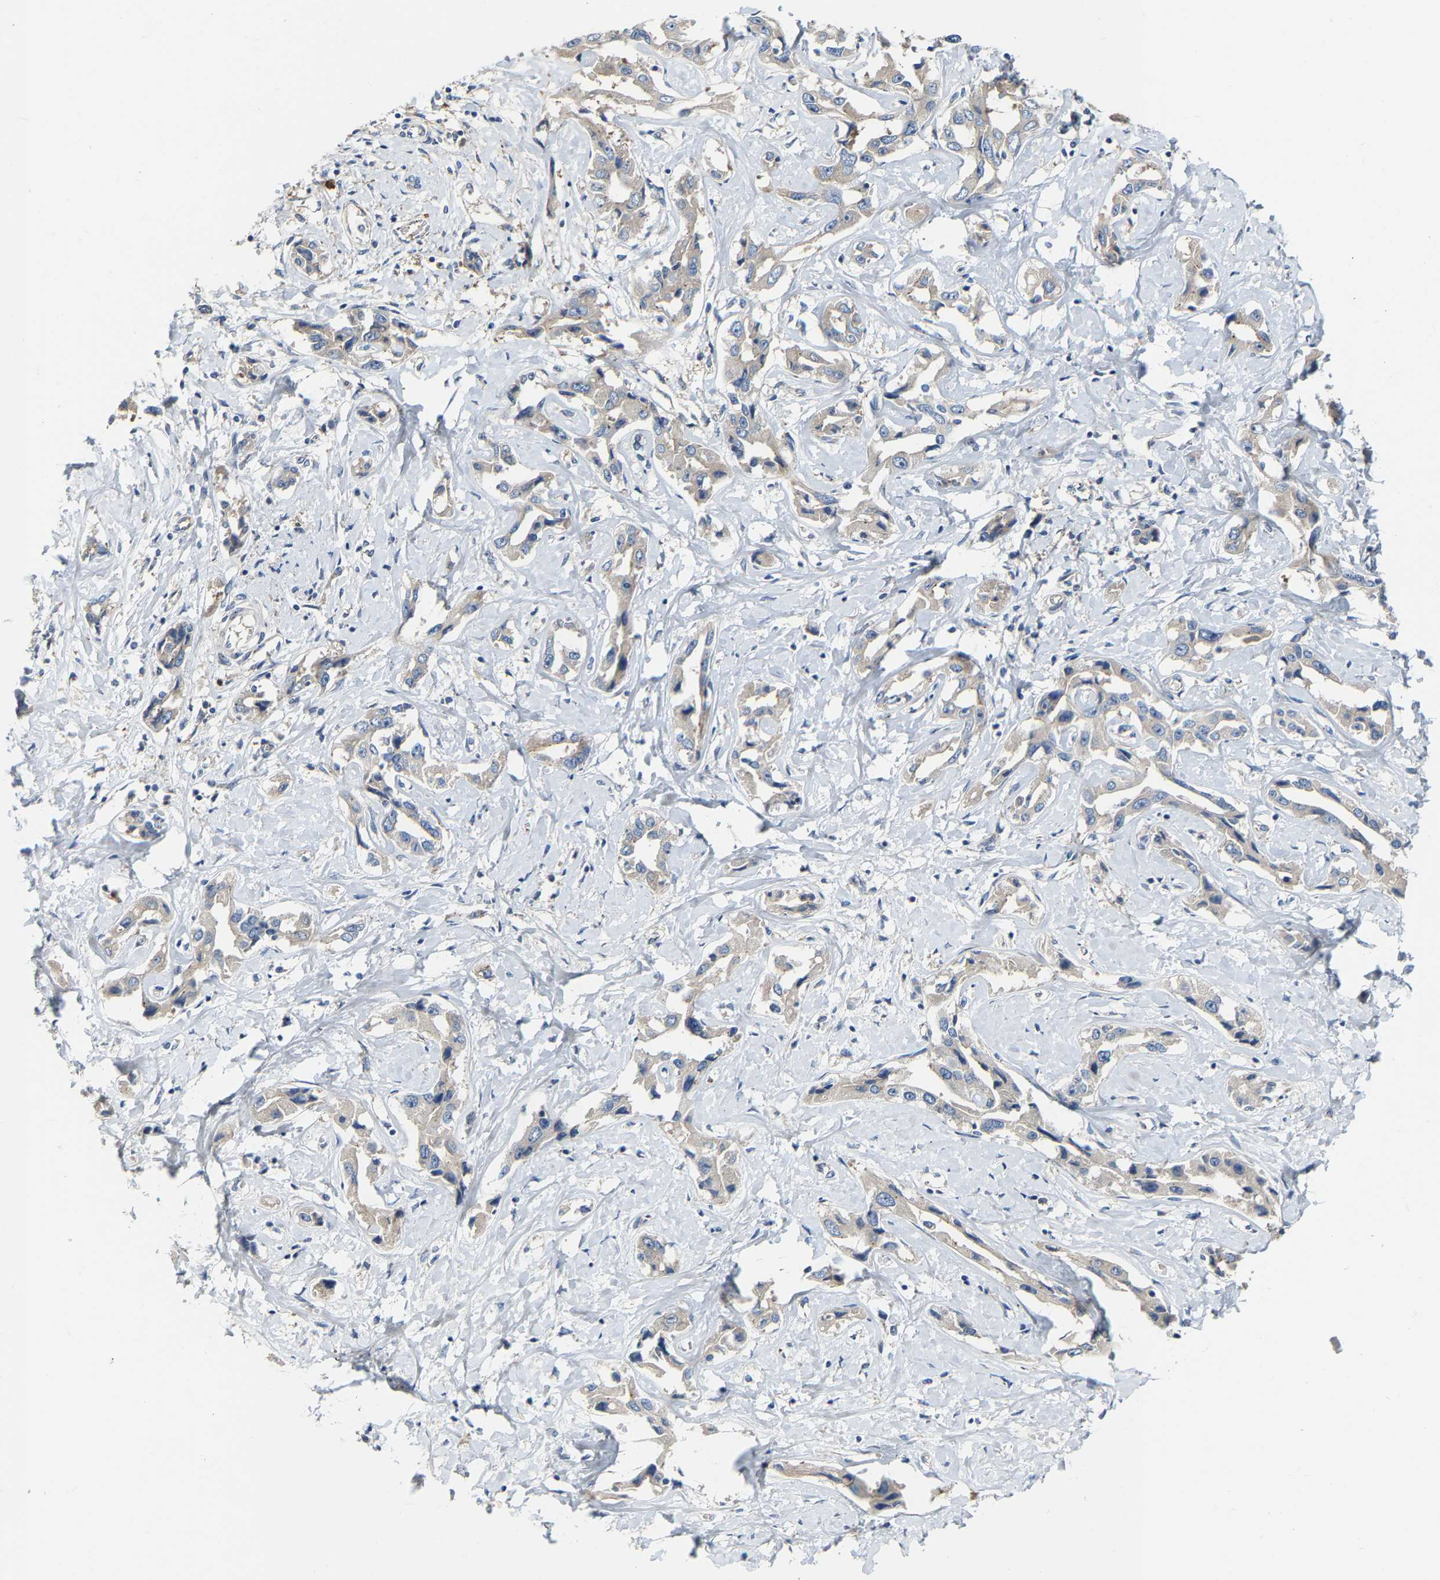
{"staining": {"intensity": "weak", "quantity": ">75%", "location": "cytoplasmic/membranous"}, "tissue": "liver cancer", "cell_type": "Tumor cells", "image_type": "cancer", "snomed": [{"axis": "morphology", "description": "Cholangiocarcinoma"}, {"axis": "topography", "description": "Liver"}], "caption": "Weak cytoplasmic/membranous expression is present in approximately >75% of tumor cells in liver cancer. The staining was performed using DAB to visualize the protein expression in brown, while the nuclei were stained in blue with hematoxylin (Magnification: 20x).", "gene": "PCNT", "patient": {"sex": "male", "age": 59}}